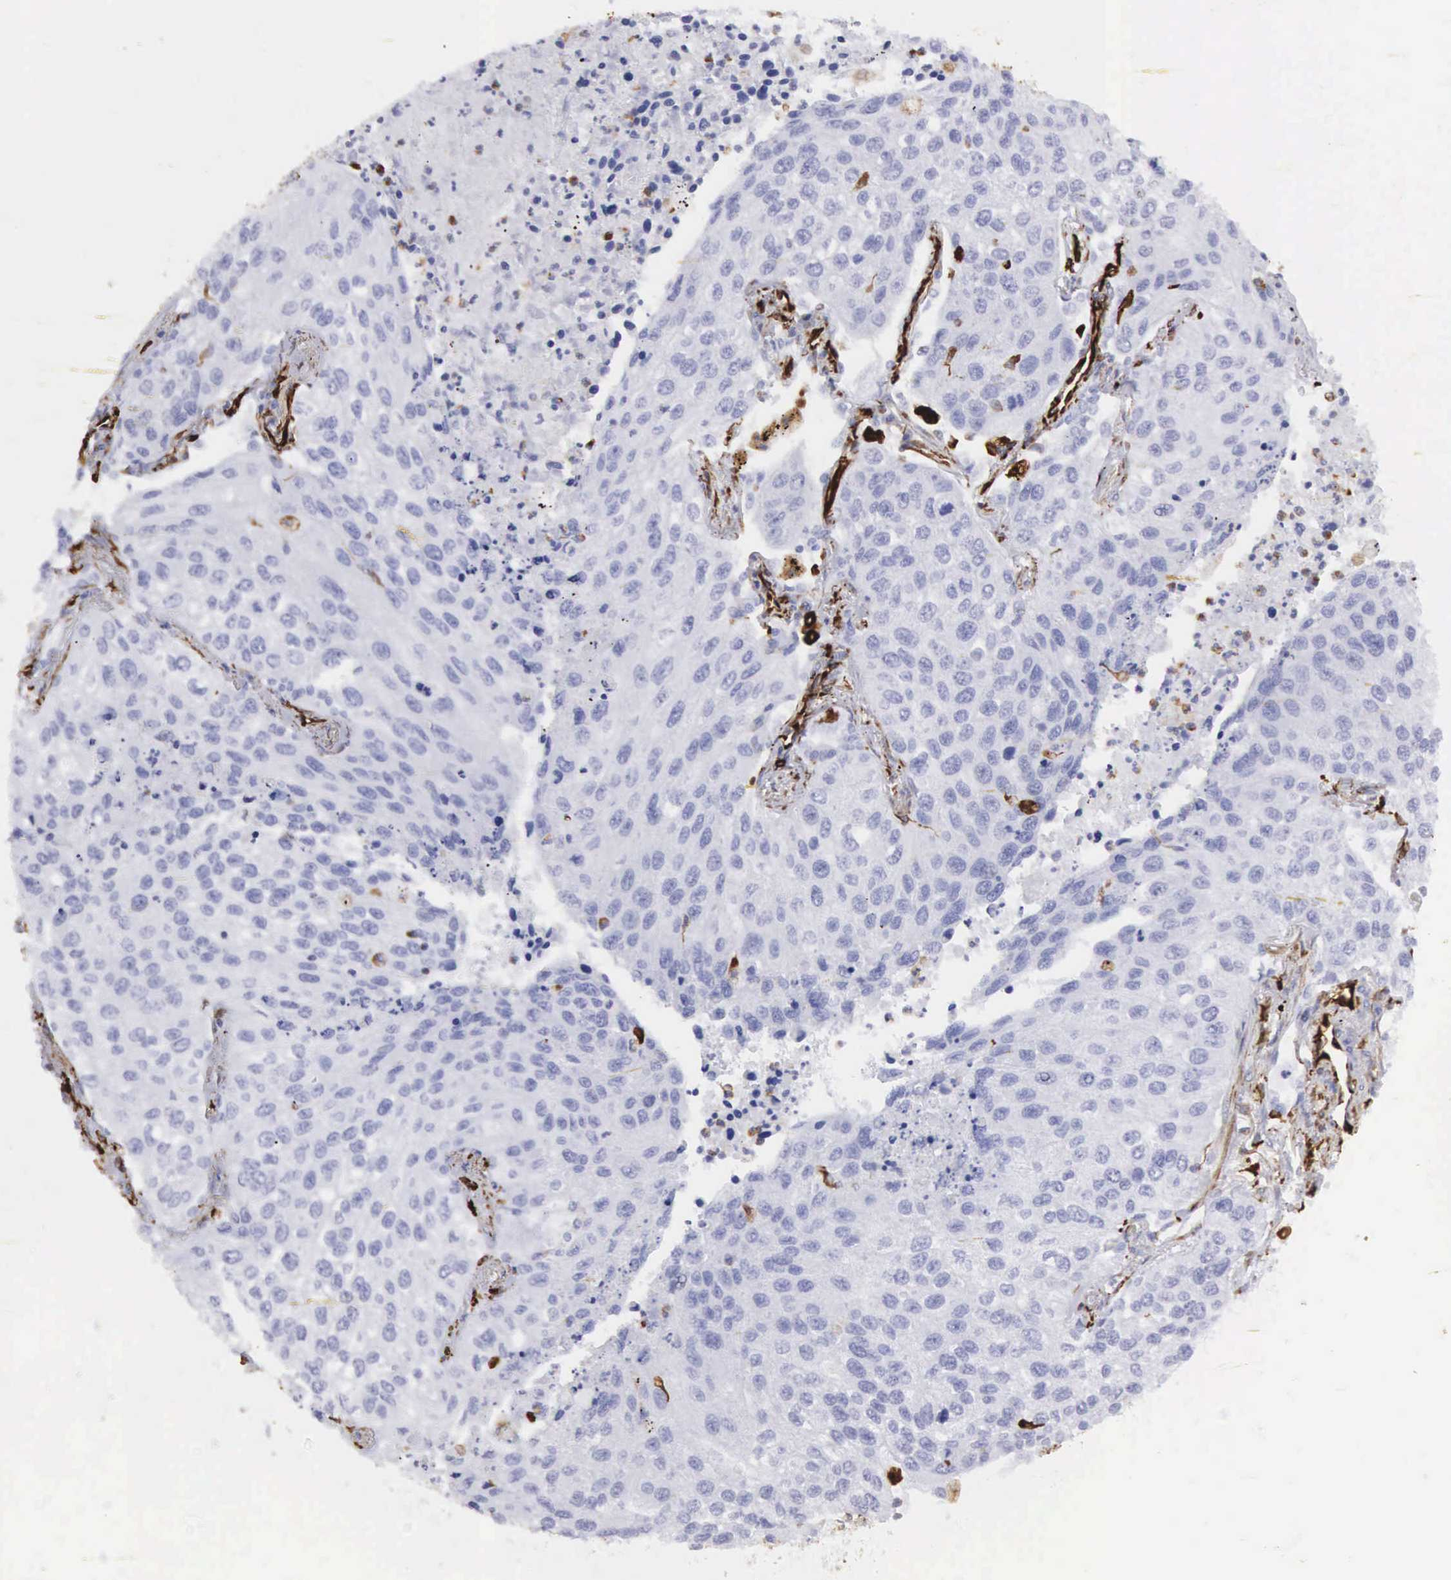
{"staining": {"intensity": "weak", "quantity": "<25%", "location": "cytoplasmic/membranous"}, "tissue": "lung cancer", "cell_type": "Tumor cells", "image_type": "cancer", "snomed": [{"axis": "morphology", "description": "Squamous cell carcinoma, NOS"}, {"axis": "topography", "description": "Lung"}], "caption": "An immunohistochemistry histopathology image of lung cancer (squamous cell carcinoma) is shown. There is no staining in tumor cells of lung cancer (squamous cell carcinoma). The staining was performed using DAB (3,3'-diaminobenzidine) to visualize the protein expression in brown, while the nuclei were stained in blue with hematoxylin (Magnification: 20x).", "gene": "VIM", "patient": {"sex": "male", "age": 75}}